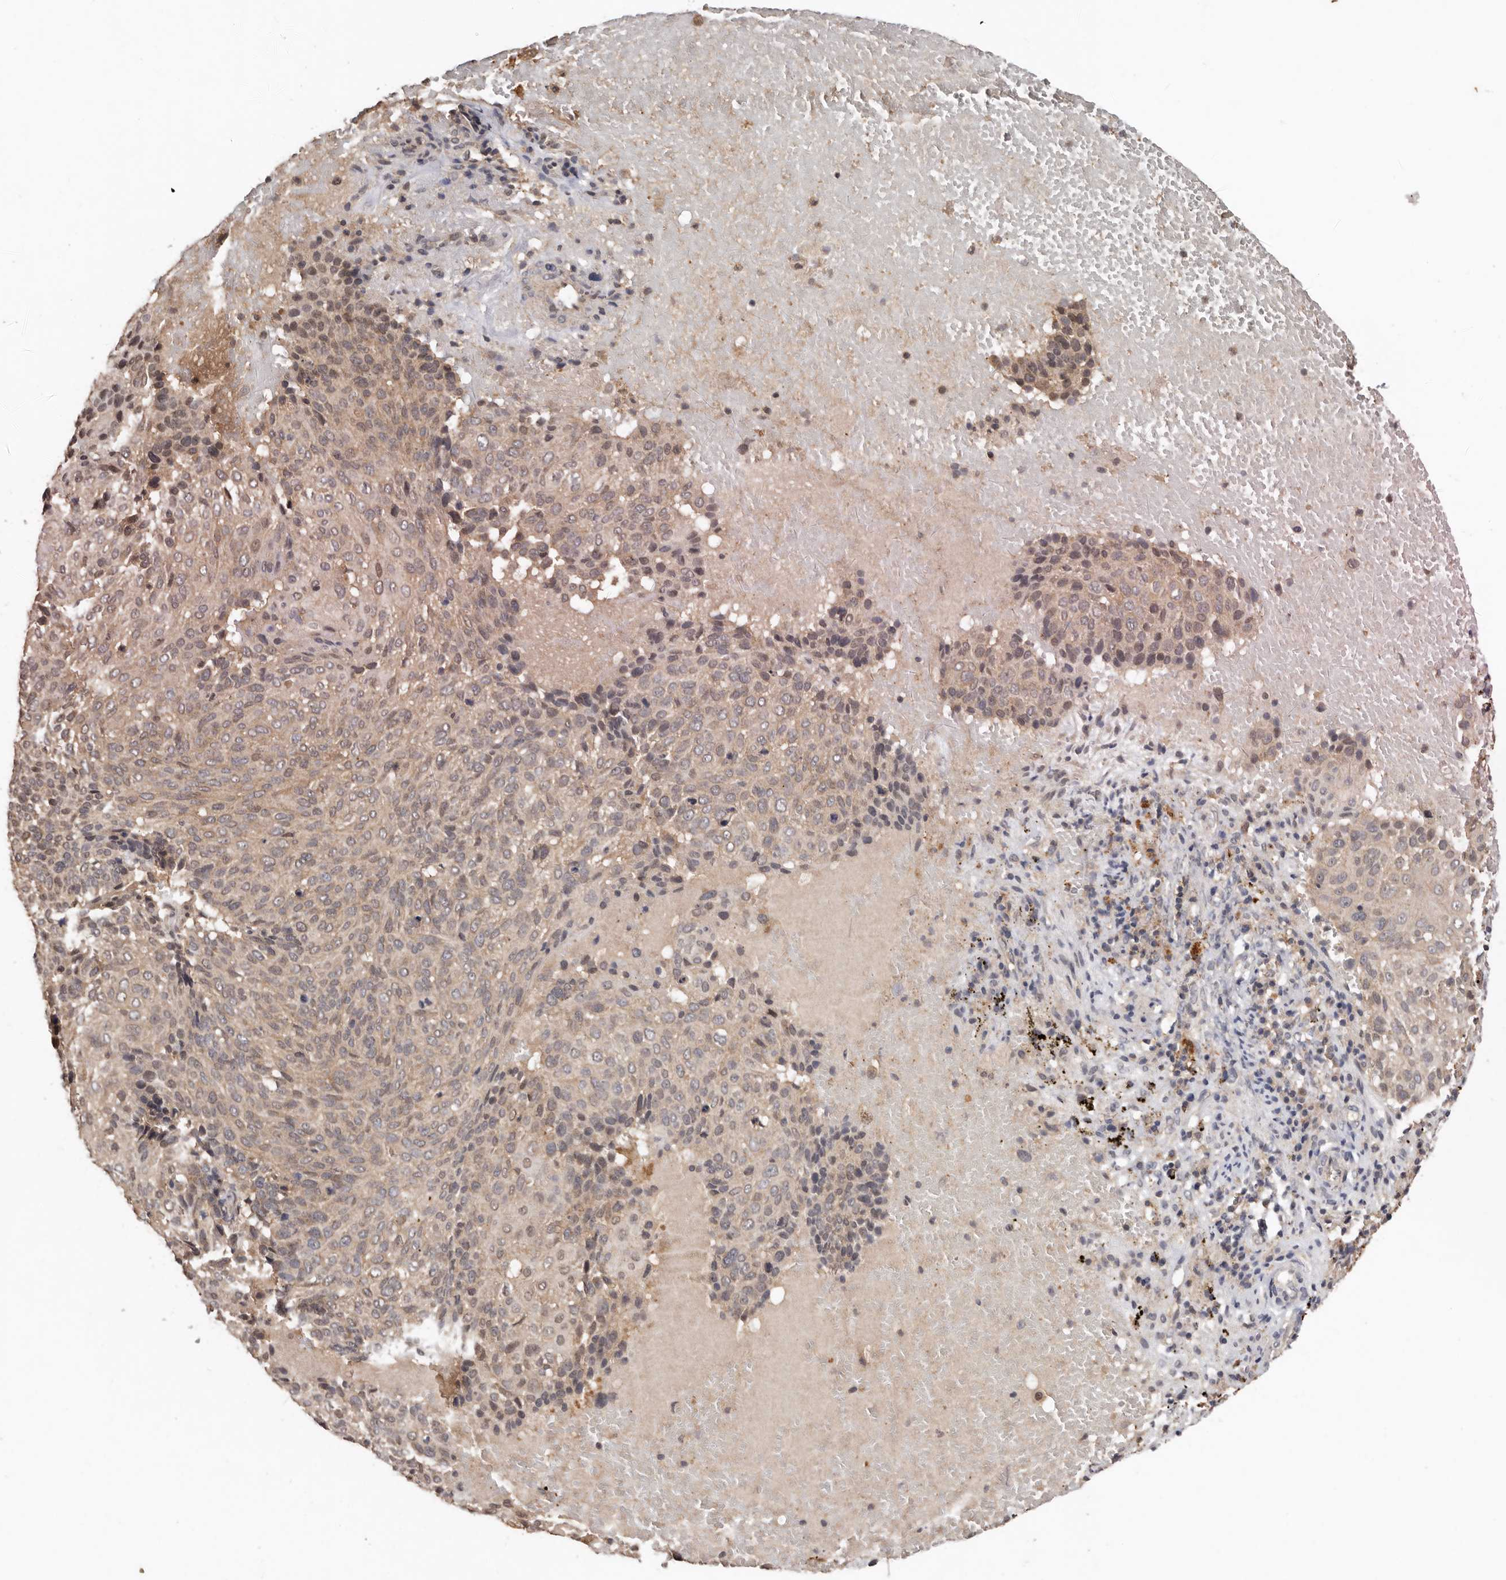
{"staining": {"intensity": "weak", "quantity": ">75%", "location": "cytoplasmic/membranous"}, "tissue": "cervical cancer", "cell_type": "Tumor cells", "image_type": "cancer", "snomed": [{"axis": "morphology", "description": "Squamous cell carcinoma, NOS"}, {"axis": "topography", "description": "Cervix"}], "caption": "Human squamous cell carcinoma (cervical) stained for a protein (brown) demonstrates weak cytoplasmic/membranous positive positivity in about >75% of tumor cells.", "gene": "RSPO2", "patient": {"sex": "female", "age": 74}}